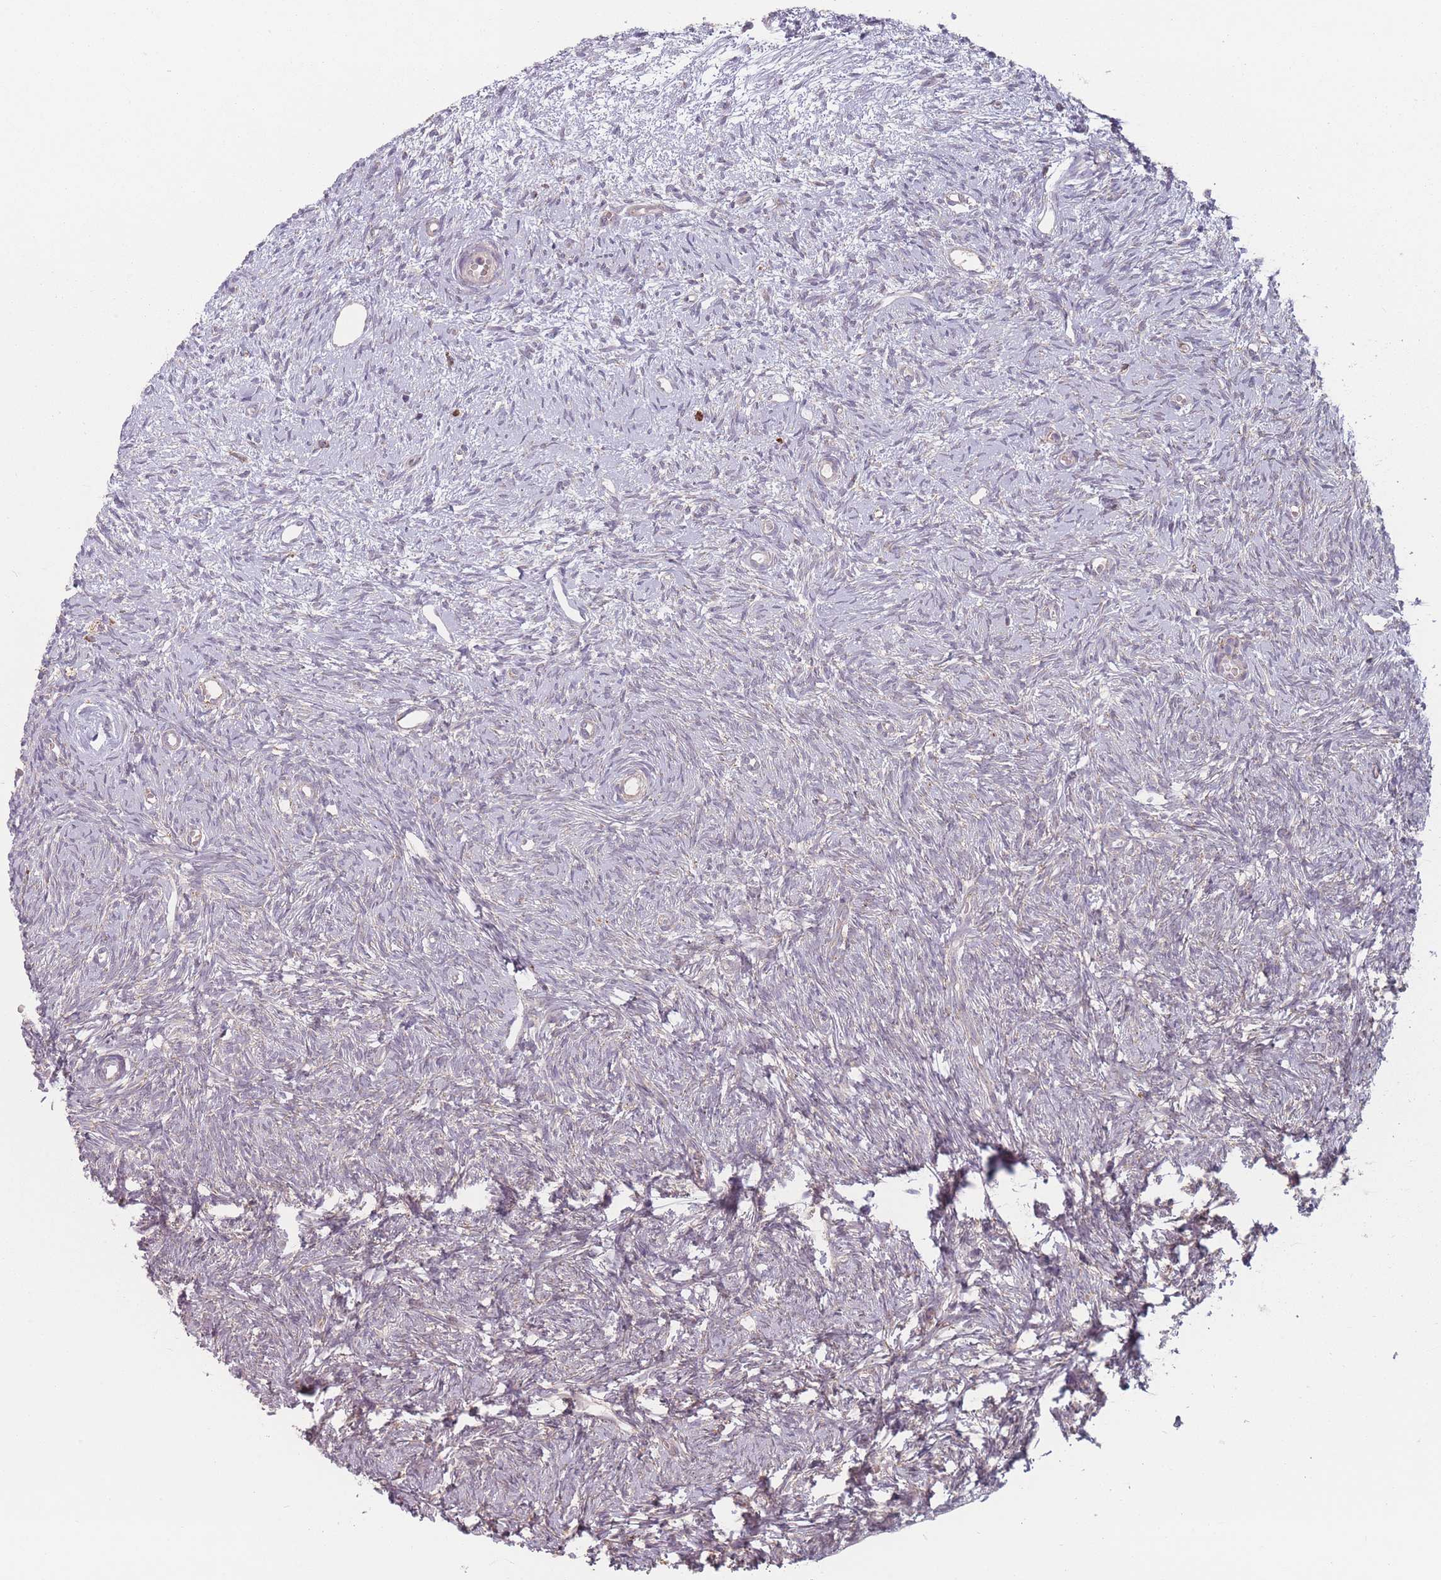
{"staining": {"intensity": "moderate", "quantity": ">75%", "location": "cytoplasmic/membranous"}, "tissue": "ovary", "cell_type": "Follicle cells", "image_type": "normal", "snomed": [{"axis": "morphology", "description": "Normal tissue, NOS"}, {"axis": "topography", "description": "Ovary"}], "caption": "Protein expression analysis of benign human ovary reveals moderate cytoplasmic/membranous positivity in approximately >75% of follicle cells. Immunohistochemistry (ihc) stains the protein of interest in brown and the nuclei are stained blue.", "gene": "OR10Q1", "patient": {"sex": "female", "age": 51}}